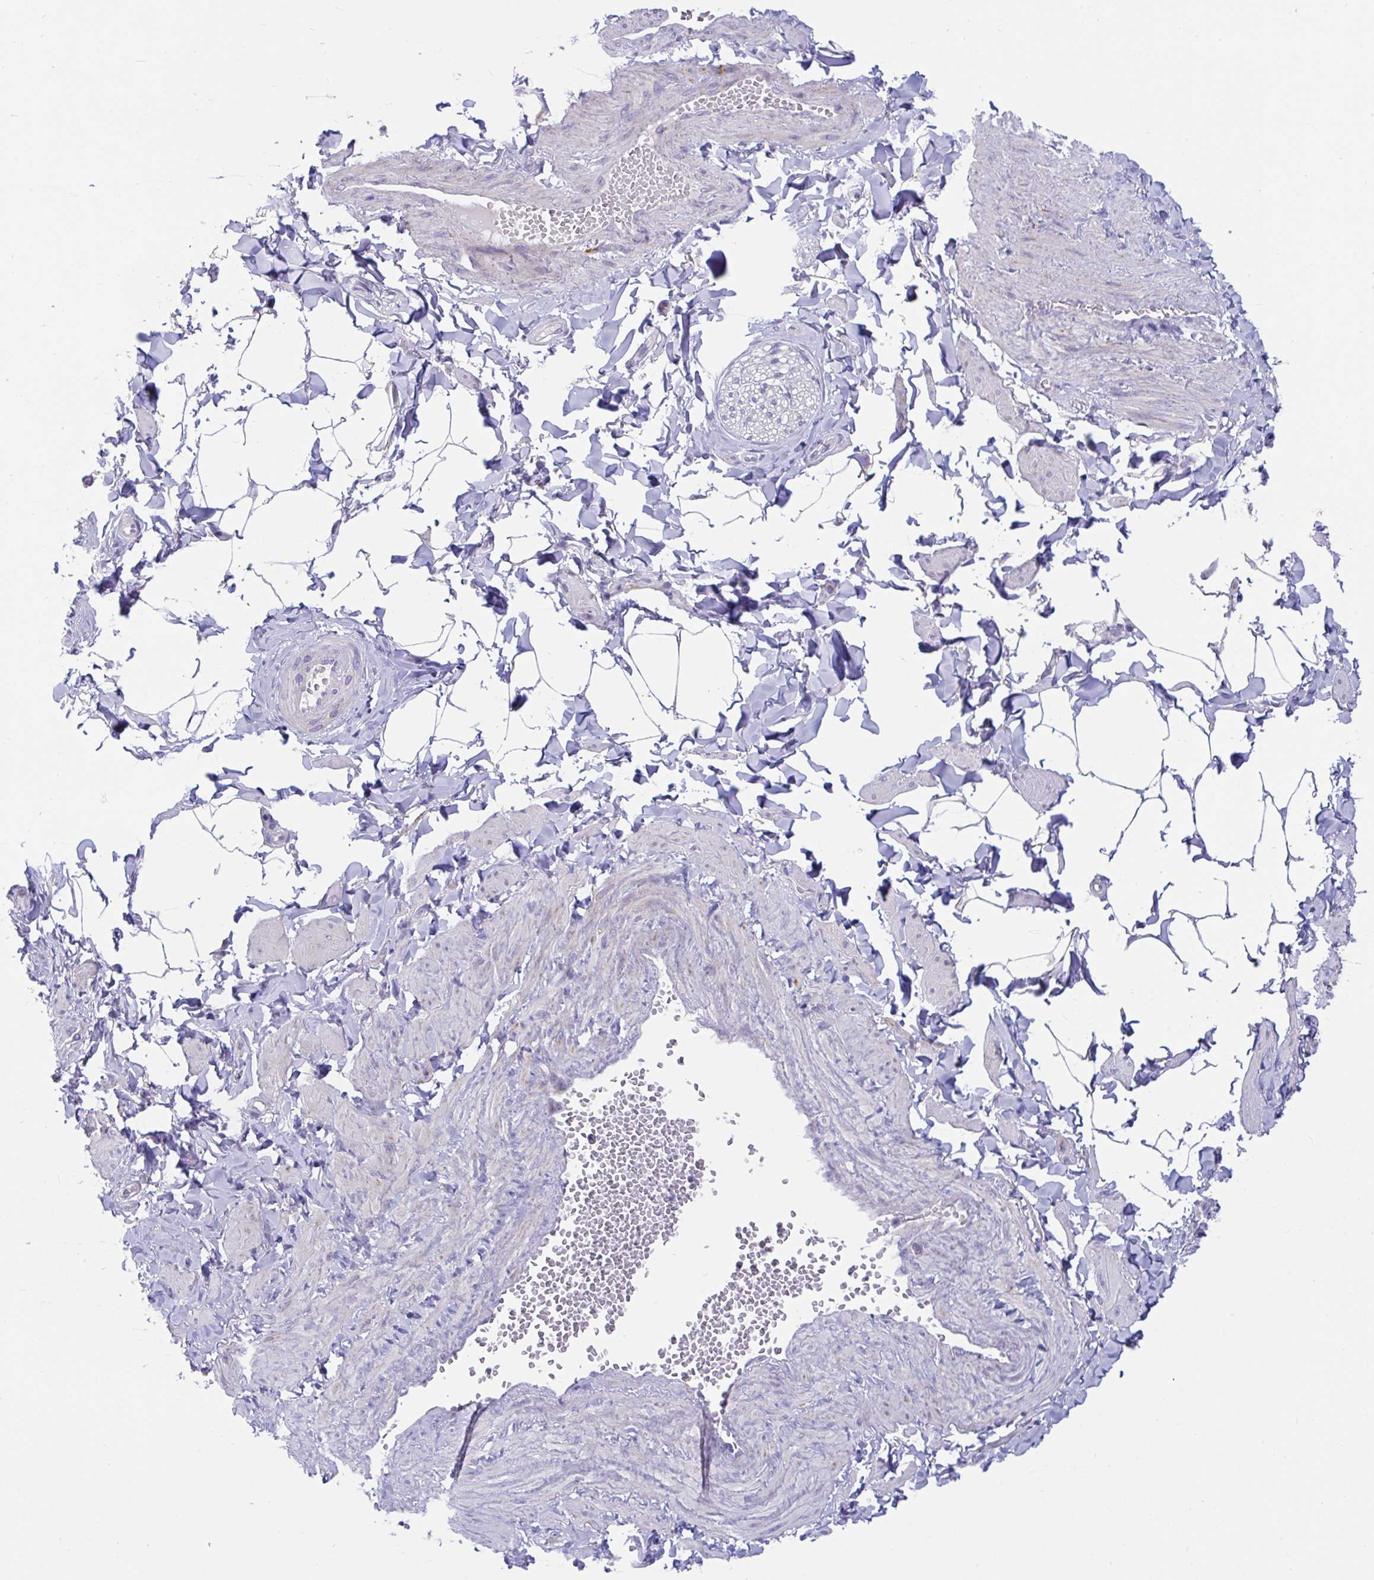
{"staining": {"intensity": "negative", "quantity": "none", "location": "none"}, "tissue": "adipose tissue", "cell_type": "Adipocytes", "image_type": "normal", "snomed": [{"axis": "morphology", "description": "Normal tissue, NOS"}, {"axis": "topography", "description": "Epididymis"}, {"axis": "topography", "description": "Peripheral nerve tissue"}], "caption": "High power microscopy image of an immunohistochemistry micrograph of normal adipose tissue, revealing no significant positivity in adipocytes.", "gene": "DTX3", "patient": {"sex": "male", "age": 32}}